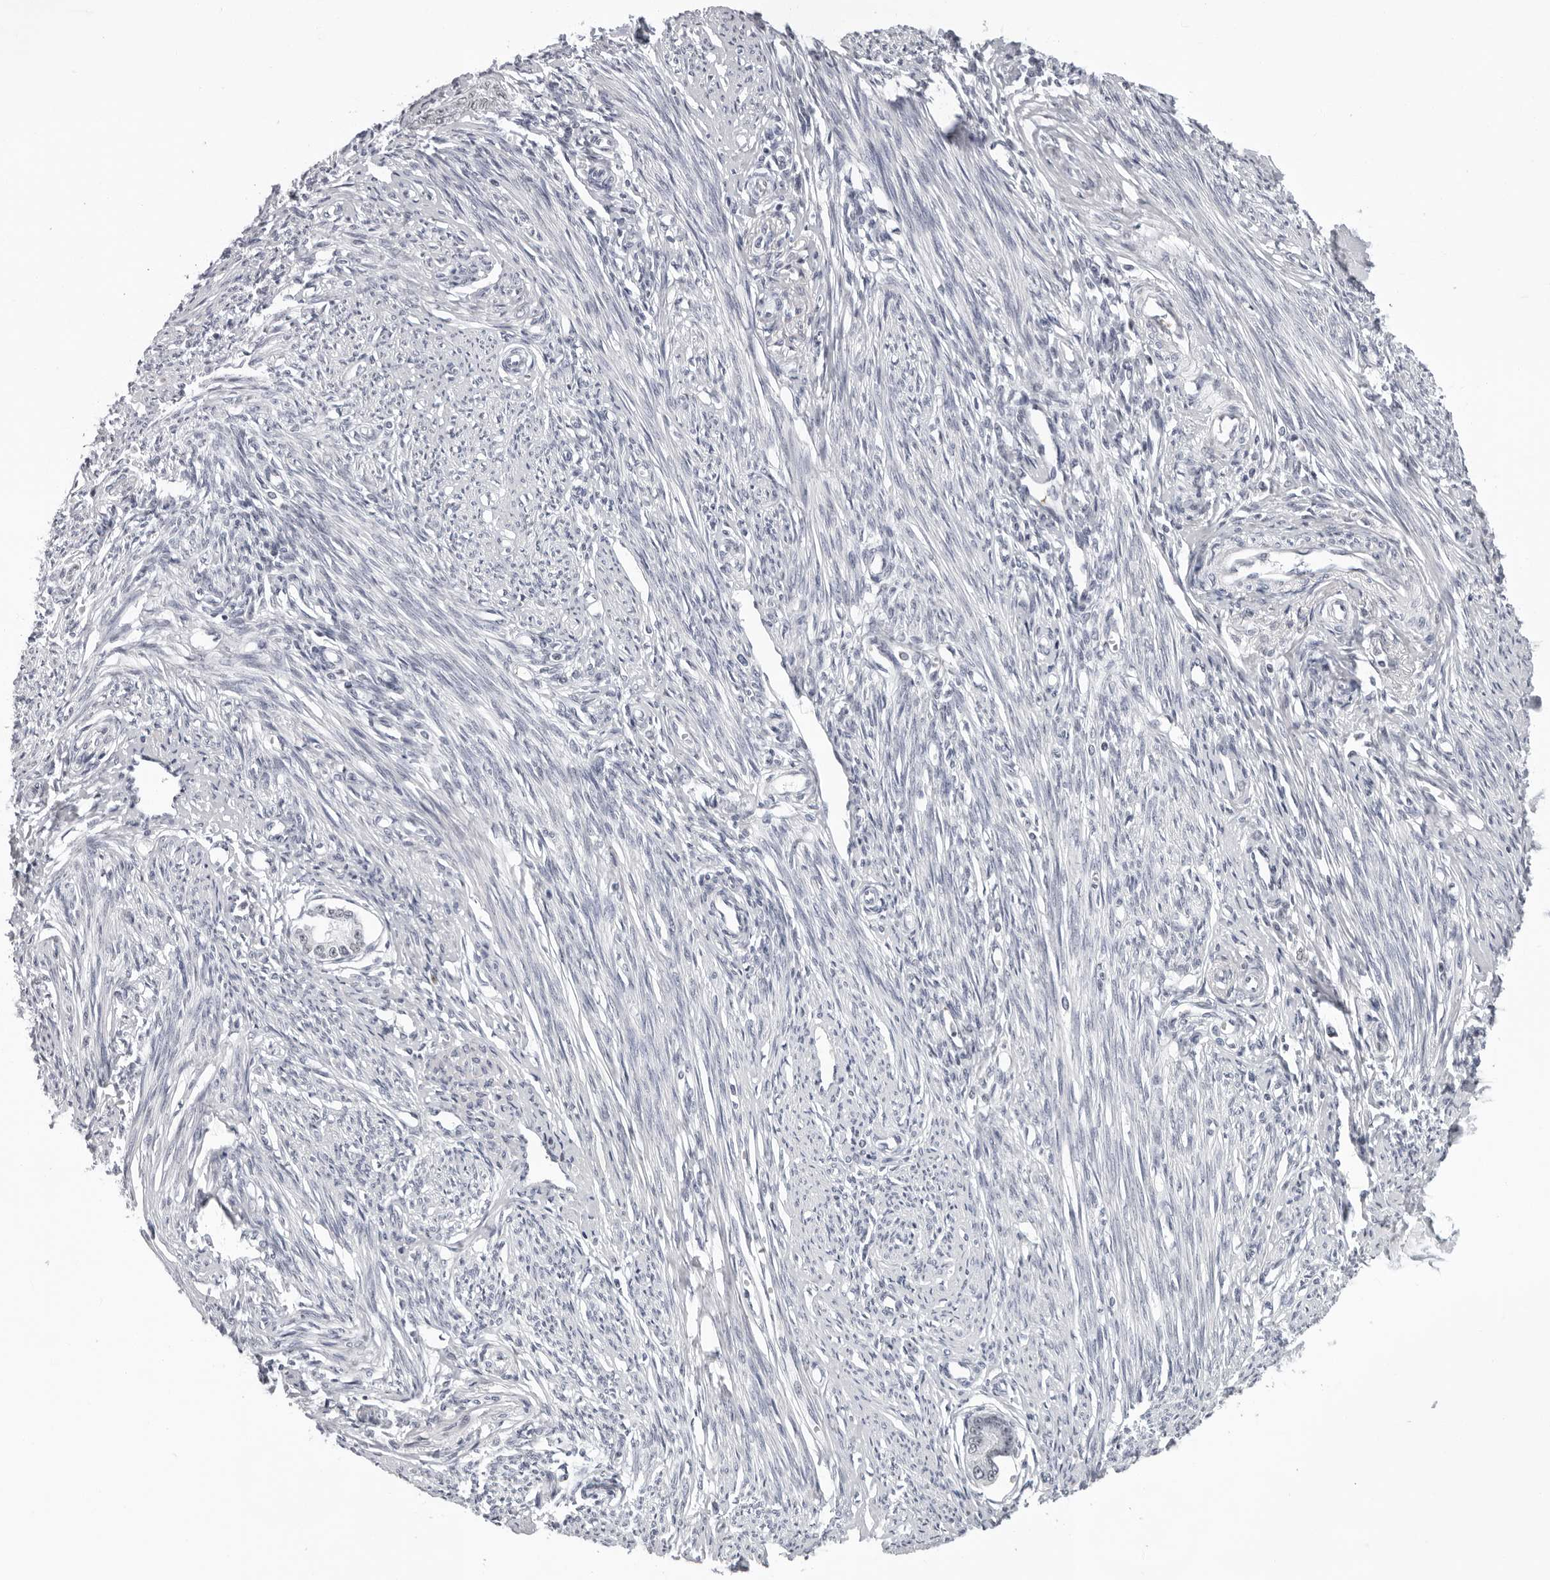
{"staining": {"intensity": "negative", "quantity": "none", "location": "none"}, "tissue": "endometrium", "cell_type": "Cells in endometrial stroma", "image_type": "normal", "snomed": [{"axis": "morphology", "description": "Normal tissue, NOS"}, {"axis": "topography", "description": "Endometrium"}], "caption": "Benign endometrium was stained to show a protein in brown. There is no significant staining in cells in endometrial stroma. Brightfield microscopy of immunohistochemistry (IHC) stained with DAB (brown) and hematoxylin (blue), captured at high magnification.", "gene": "USP1", "patient": {"sex": "female", "age": 56}}